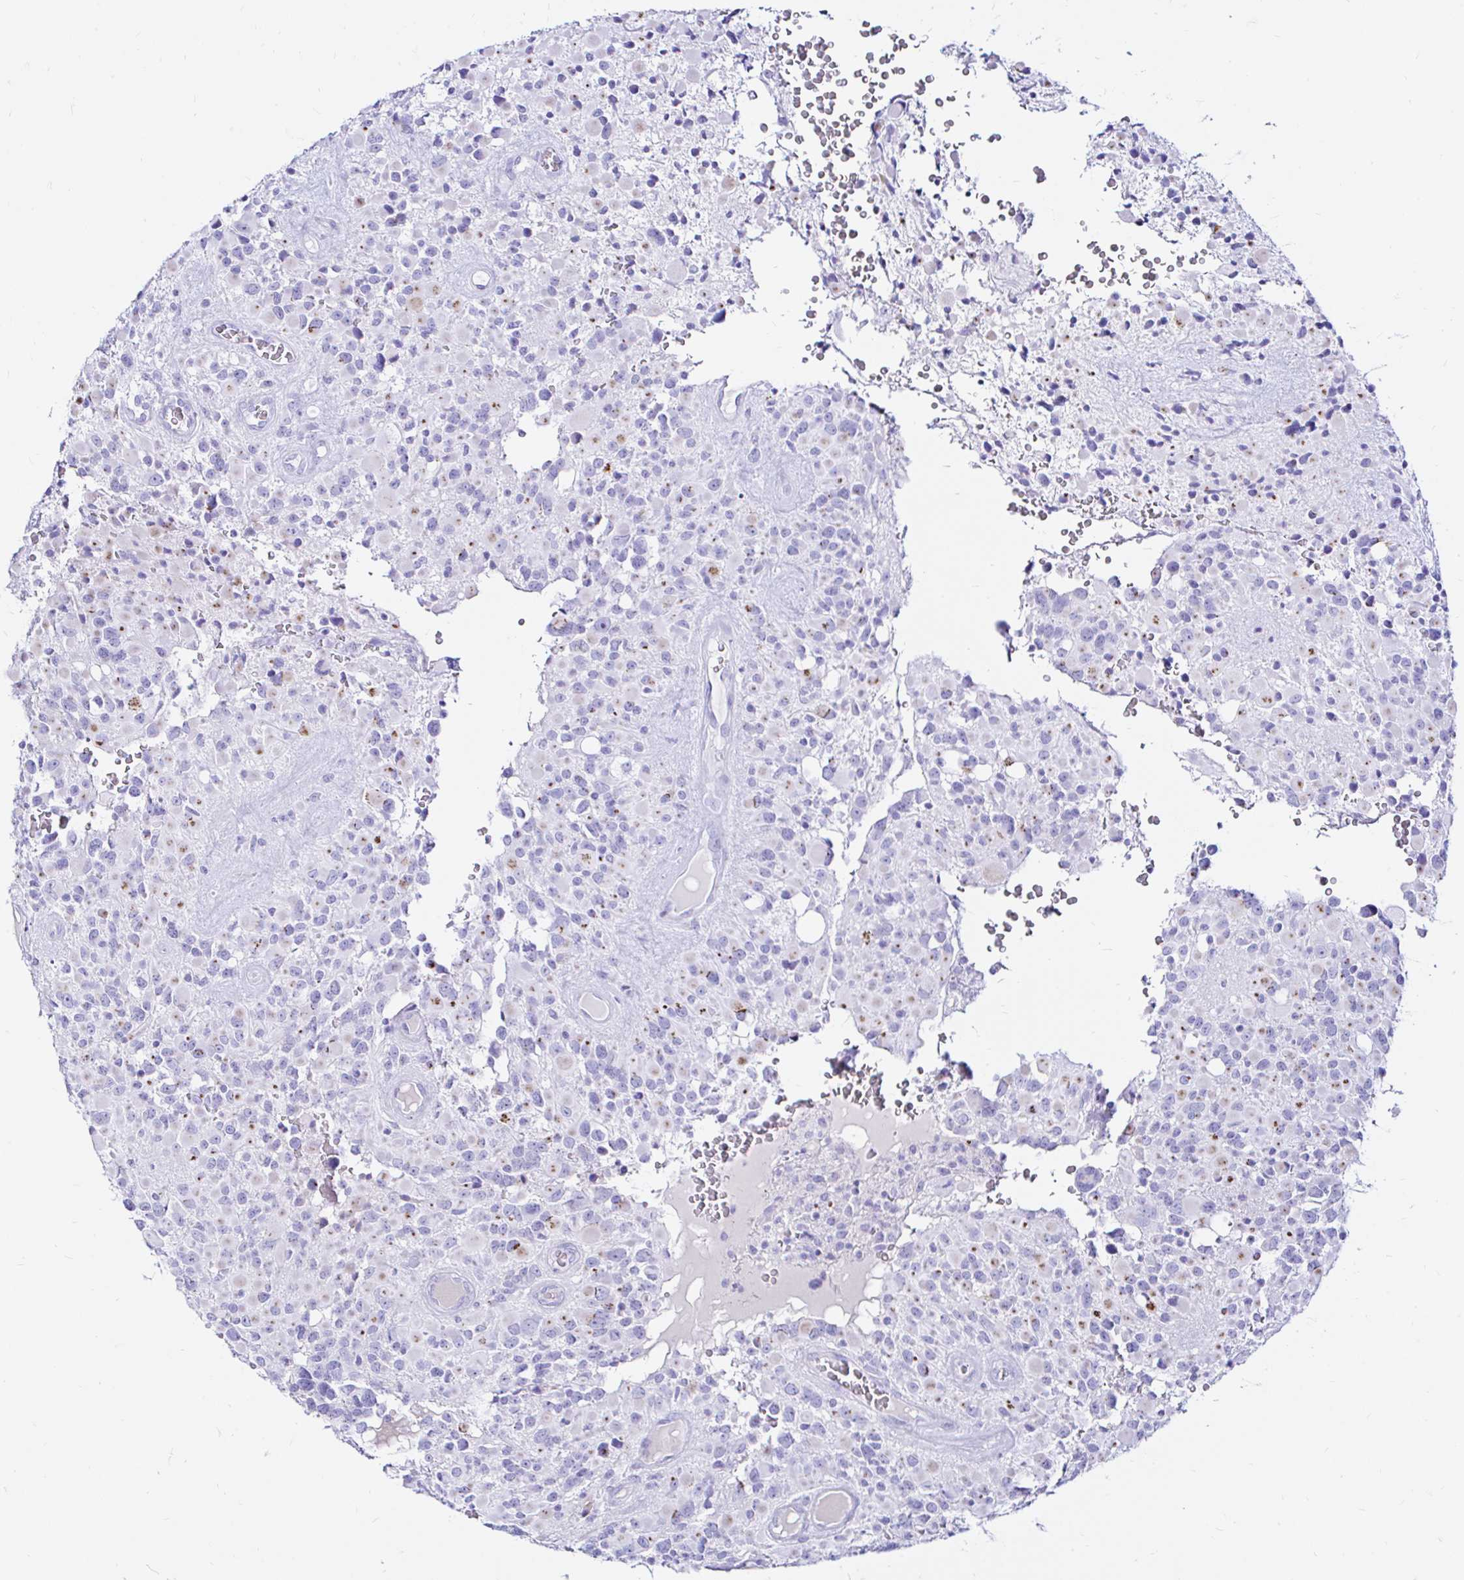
{"staining": {"intensity": "negative", "quantity": "none", "location": "none"}, "tissue": "glioma", "cell_type": "Tumor cells", "image_type": "cancer", "snomed": [{"axis": "morphology", "description": "Glioma, malignant, High grade"}, {"axis": "topography", "description": "Brain"}], "caption": "The IHC image has no significant staining in tumor cells of malignant glioma (high-grade) tissue.", "gene": "ZNF432", "patient": {"sex": "female", "age": 40}}